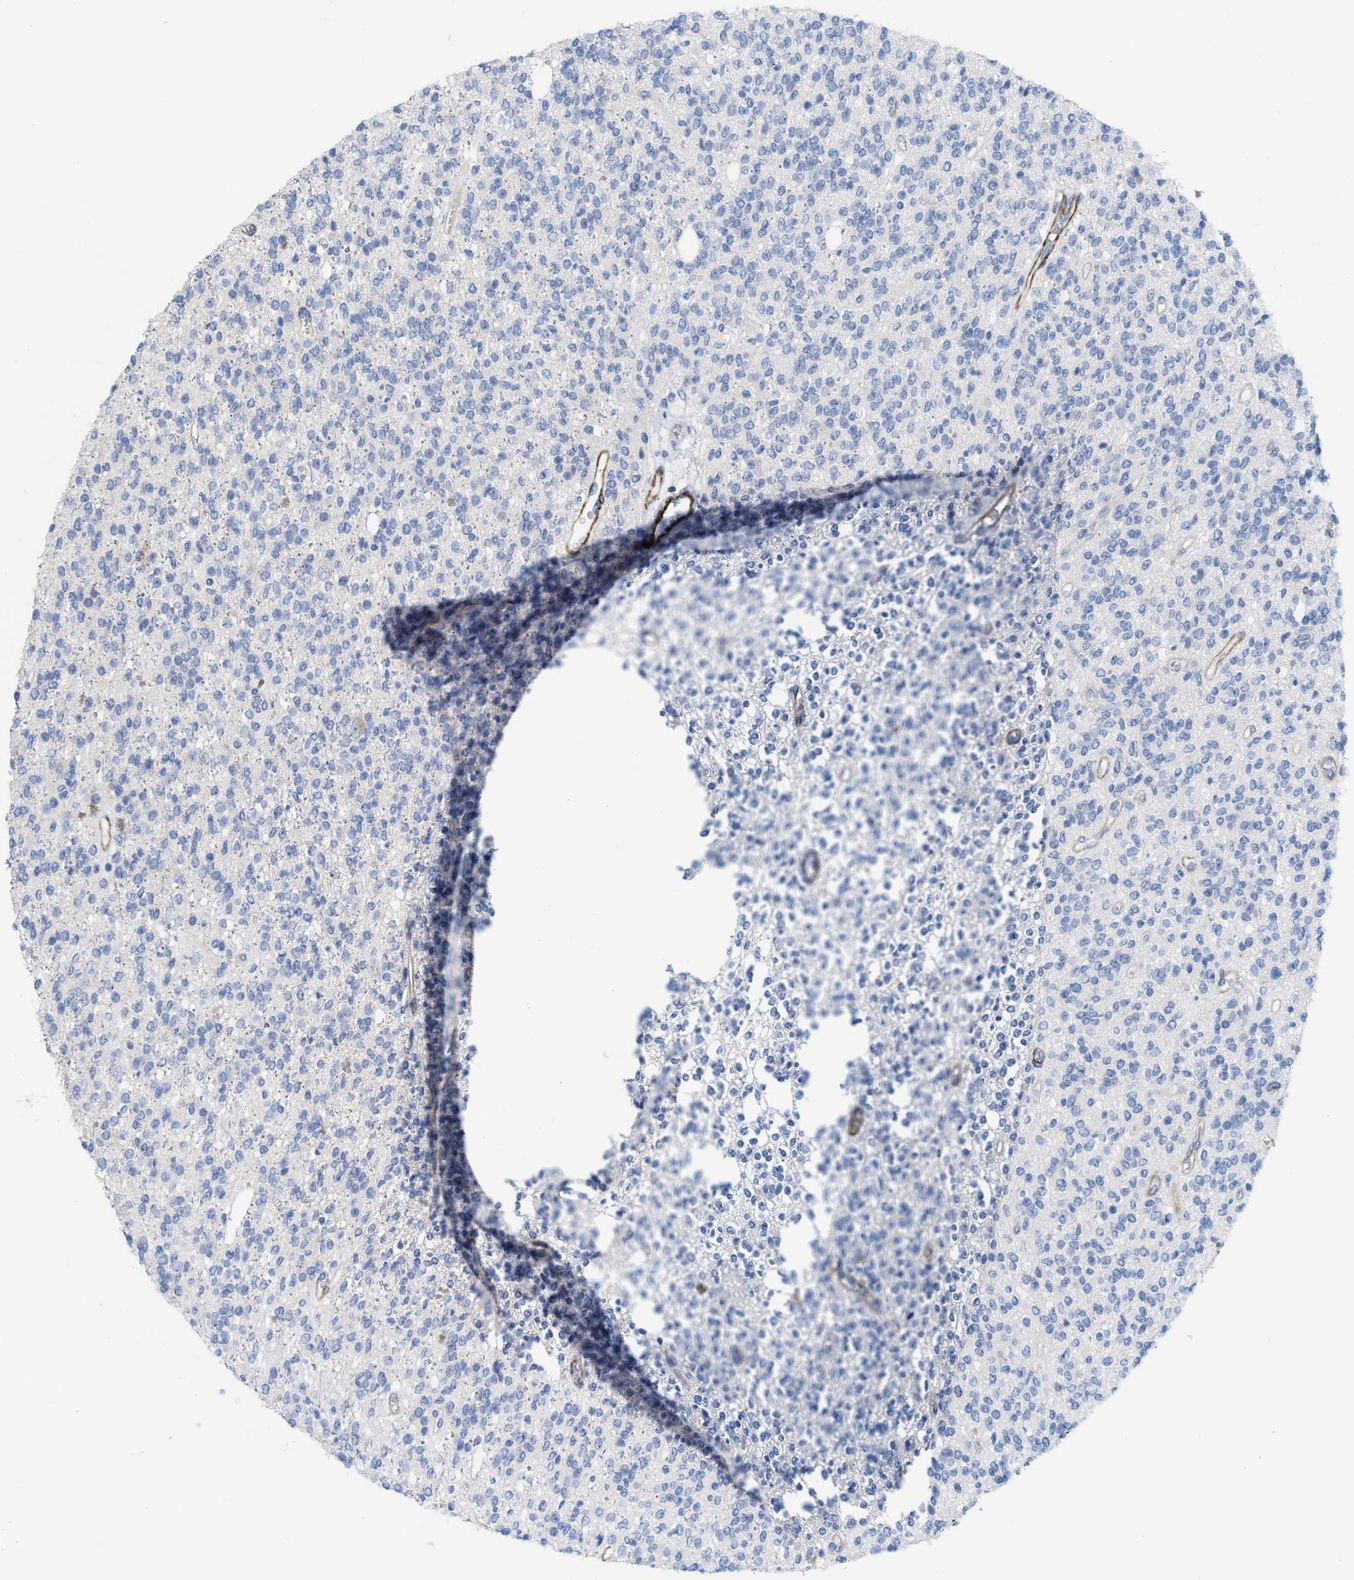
{"staining": {"intensity": "negative", "quantity": "none", "location": "none"}, "tissue": "glioma", "cell_type": "Tumor cells", "image_type": "cancer", "snomed": [{"axis": "morphology", "description": "Glioma, malignant, High grade"}, {"axis": "topography", "description": "Brain"}], "caption": "Immunohistochemistry micrograph of neoplastic tissue: malignant glioma (high-grade) stained with DAB (3,3'-diaminobenzidine) displays no significant protein positivity in tumor cells.", "gene": "TAGLN", "patient": {"sex": "male", "age": 34}}